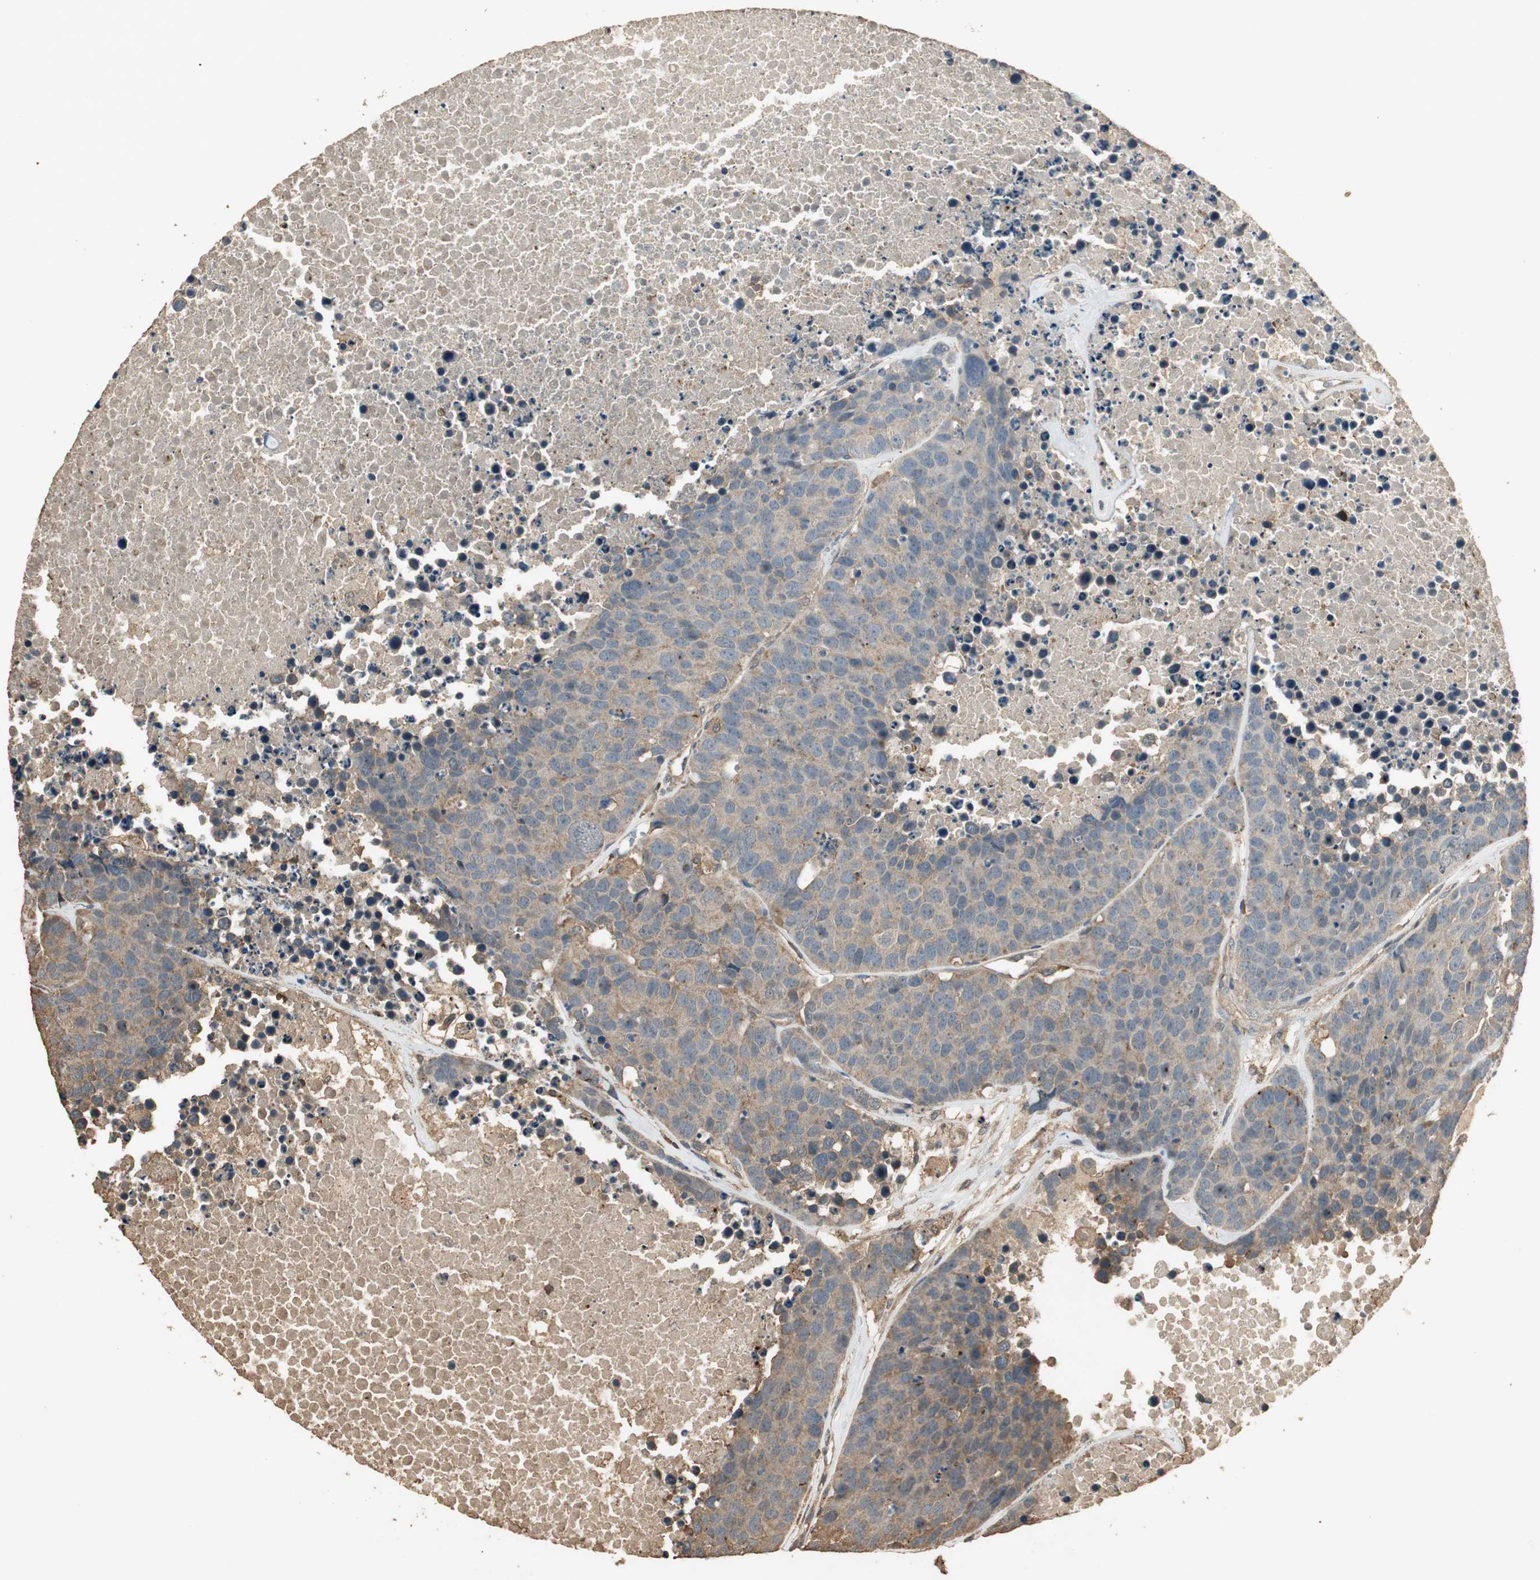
{"staining": {"intensity": "moderate", "quantity": ">75%", "location": "cytoplasmic/membranous"}, "tissue": "carcinoid", "cell_type": "Tumor cells", "image_type": "cancer", "snomed": [{"axis": "morphology", "description": "Carcinoid, malignant, NOS"}, {"axis": "topography", "description": "Lung"}], "caption": "Tumor cells reveal medium levels of moderate cytoplasmic/membranous expression in about >75% of cells in malignant carcinoid.", "gene": "USP2", "patient": {"sex": "male", "age": 60}}